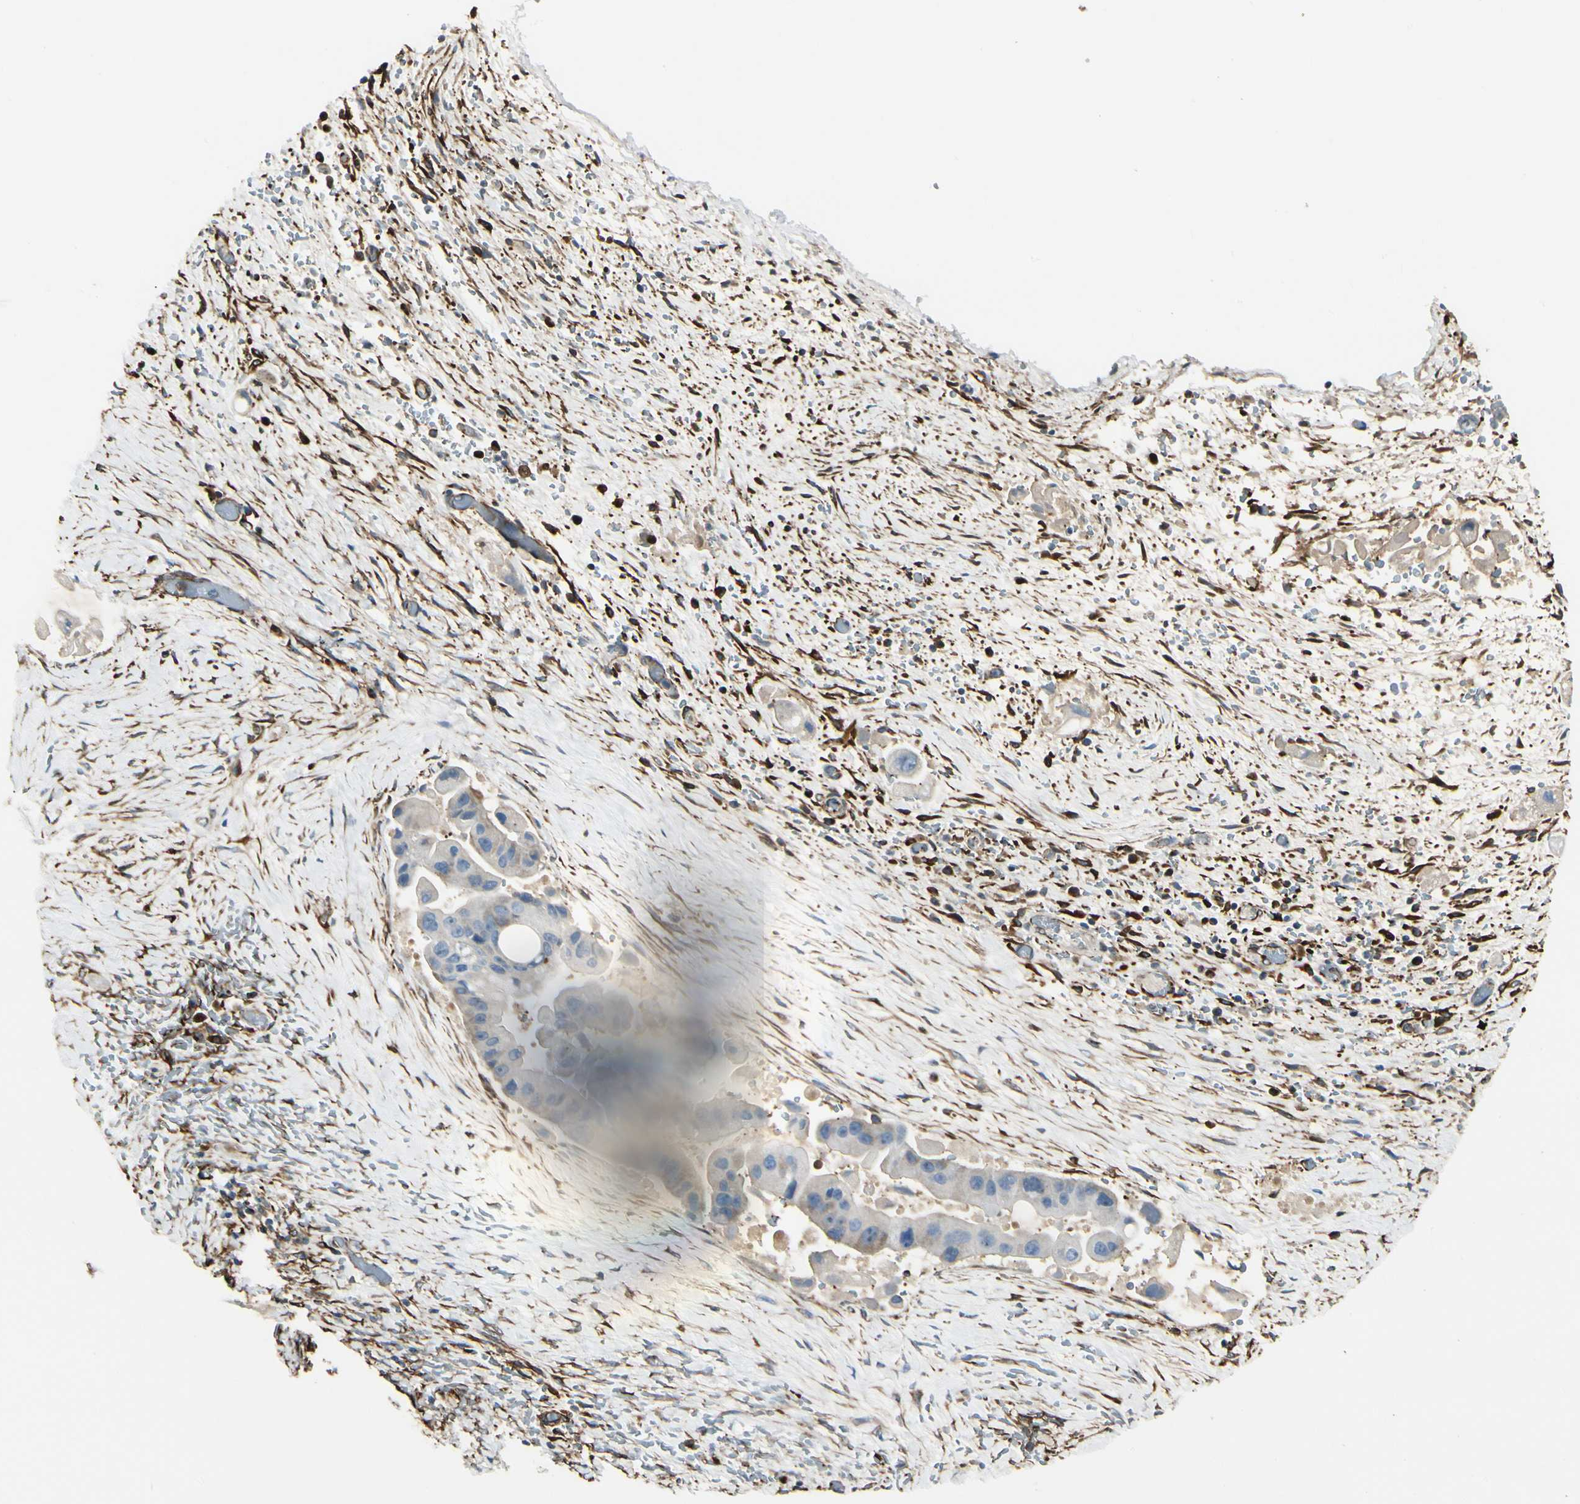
{"staining": {"intensity": "negative", "quantity": "none", "location": "none"}, "tissue": "liver cancer", "cell_type": "Tumor cells", "image_type": "cancer", "snomed": [{"axis": "morphology", "description": "Normal tissue, NOS"}, {"axis": "morphology", "description": "Cholangiocarcinoma"}, {"axis": "topography", "description": "Liver"}, {"axis": "topography", "description": "Peripheral nerve tissue"}], "caption": "IHC image of neoplastic tissue: liver cancer stained with DAB exhibits no significant protein expression in tumor cells.", "gene": "FTH1", "patient": {"sex": "male", "age": 50}}